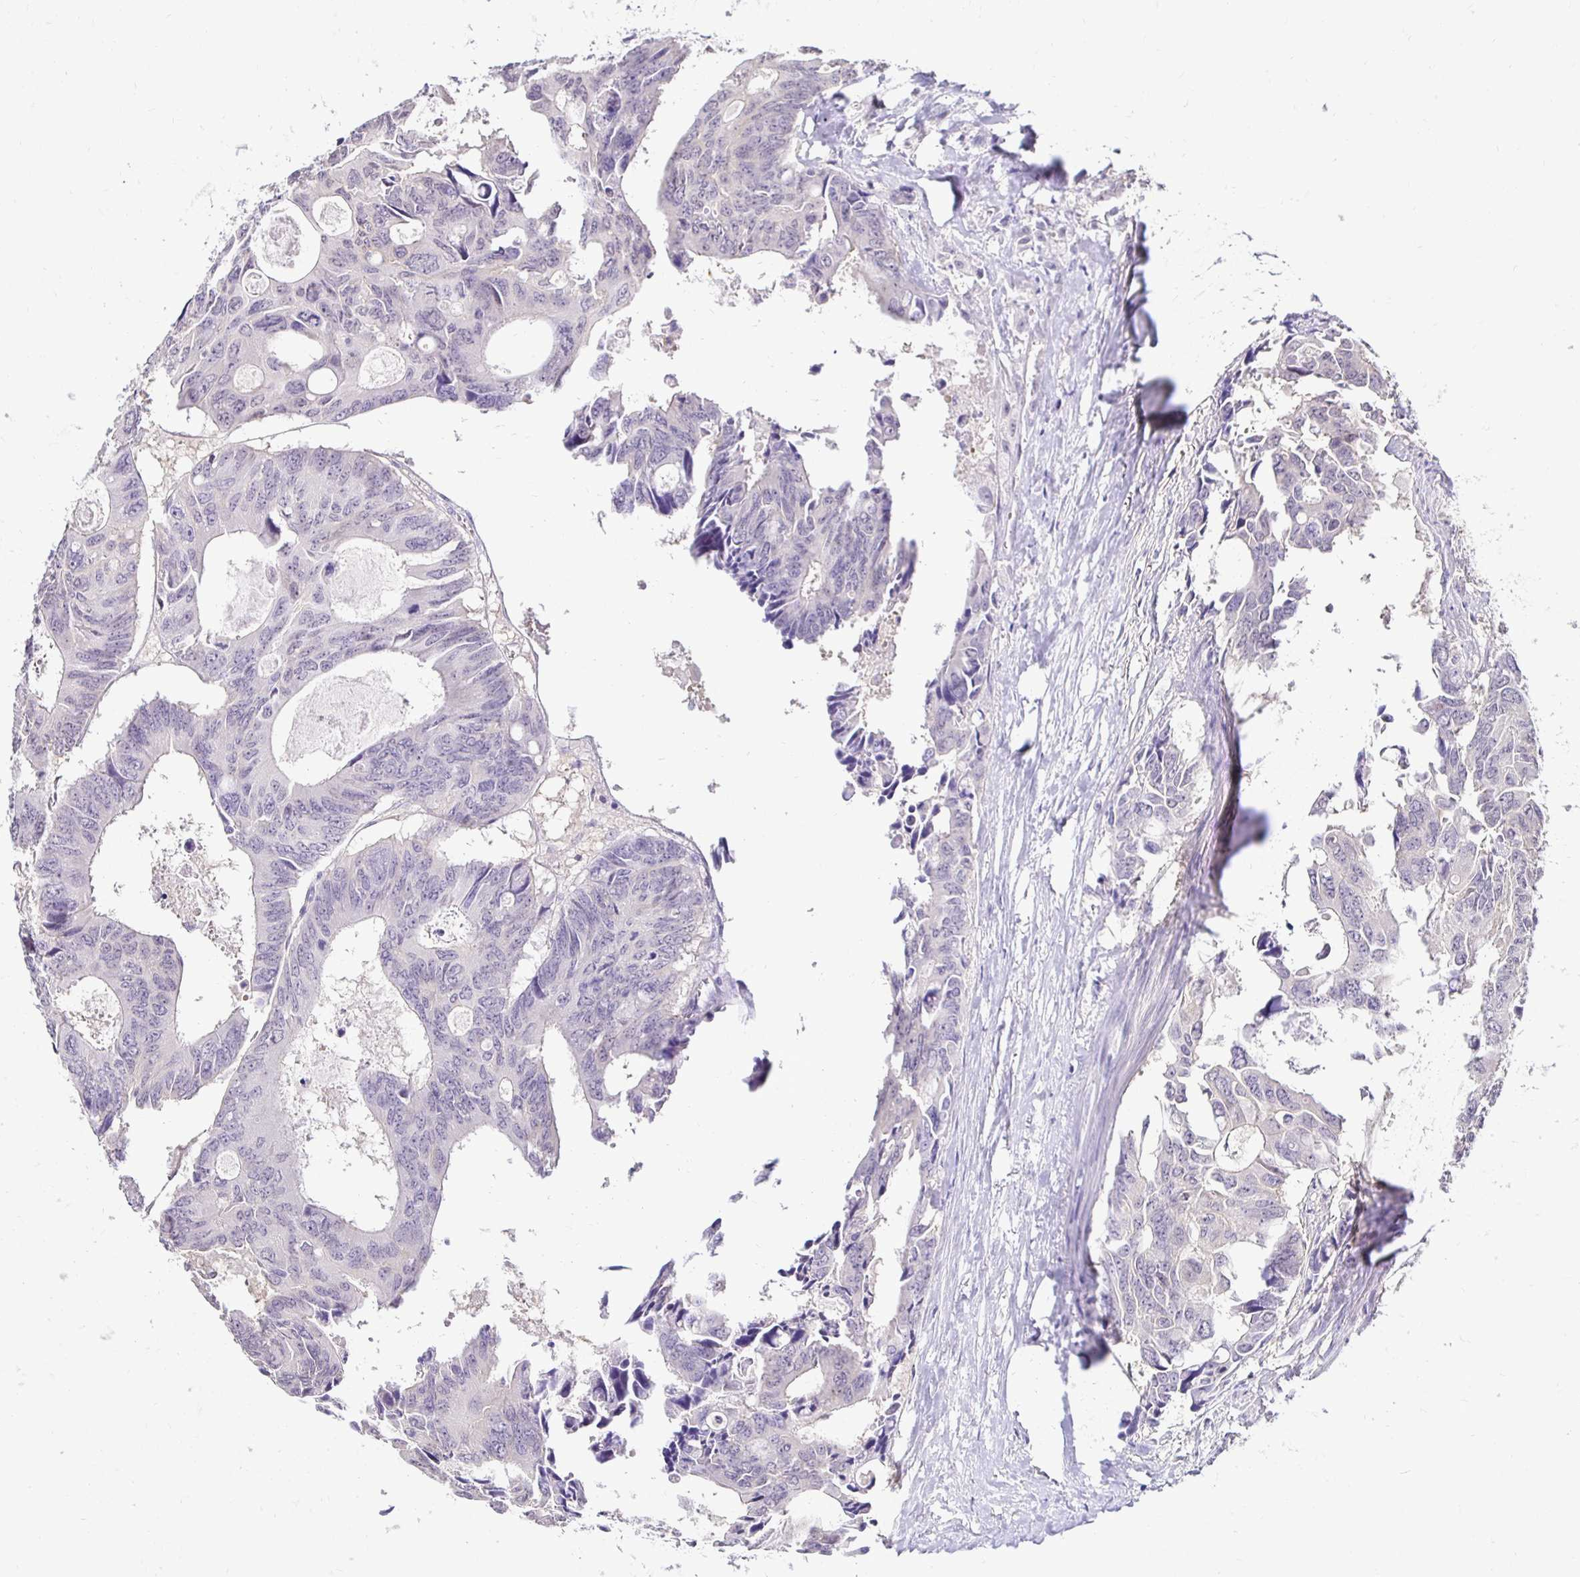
{"staining": {"intensity": "negative", "quantity": "none", "location": "none"}, "tissue": "colorectal cancer", "cell_type": "Tumor cells", "image_type": "cancer", "snomed": [{"axis": "morphology", "description": "Adenocarcinoma, NOS"}, {"axis": "topography", "description": "Rectum"}], "caption": "Immunohistochemical staining of colorectal adenocarcinoma shows no significant staining in tumor cells. (DAB immunohistochemistry with hematoxylin counter stain).", "gene": "SLC9A1", "patient": {"sex": "male", "age": 76}}